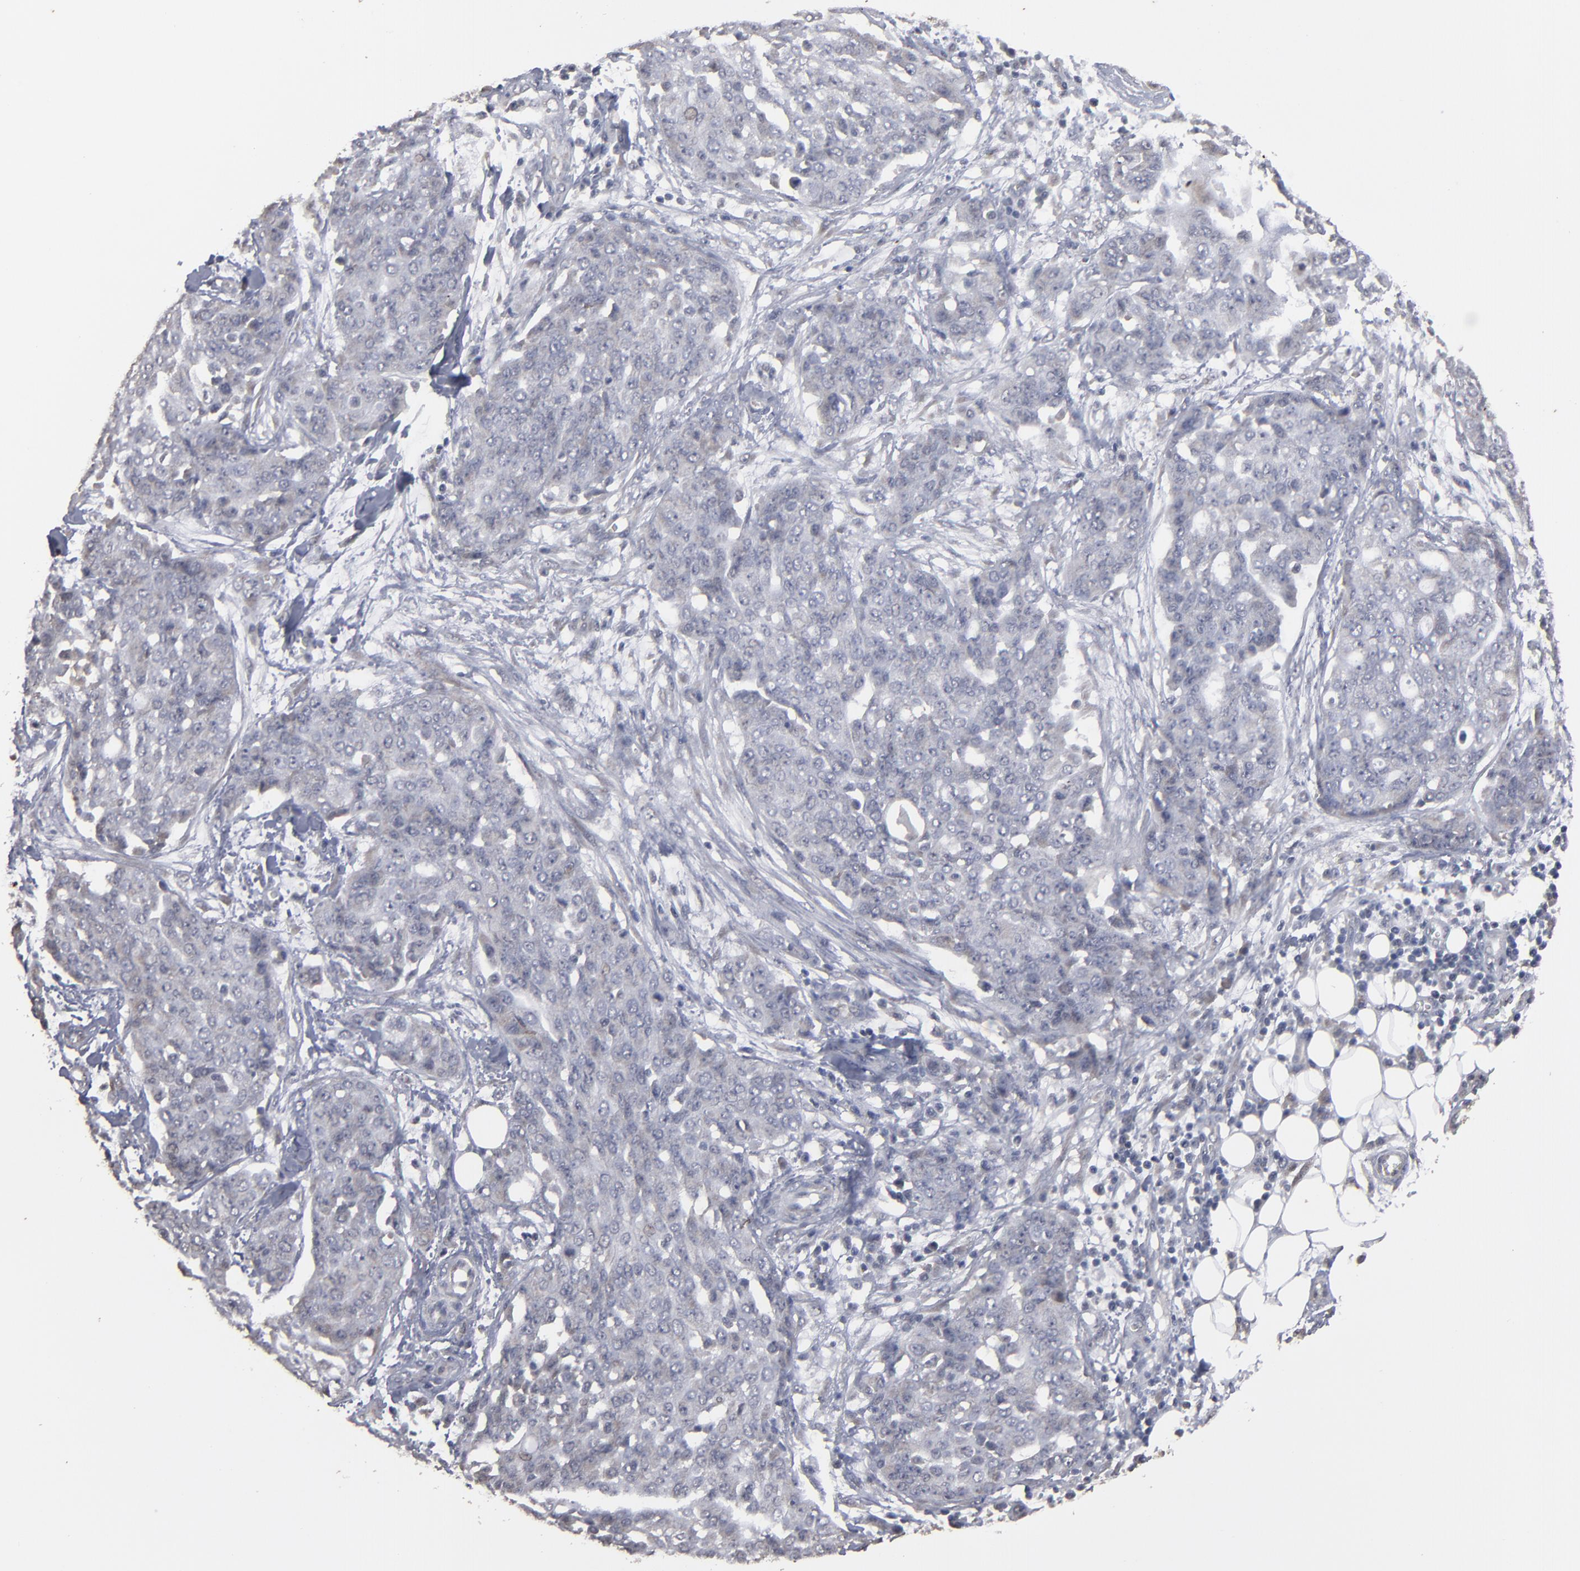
{"staining": {"intensity": "weak", "quantity": "<25%", "location": "cytoplasmic/membranous"}, "tissue": "ovarian cancer", "cell_type": "Tumor cells", "image_type": "cancer", "snomed": [{"axis": "morphology", "description": "Cystadenocarcinoma, serous, NOS"}, {"axis": "topography", "description": "Soft tissue"}, {"axis": "topography", "description": "Ovary"}], "caption": "Tumor cells are negative for brown protein staining in ovarian serous cystadenocarcinoma. Nuclei are stained in blue.", "gene": "SLC22A17", "patient": {"sex": "female", "age": 57}}